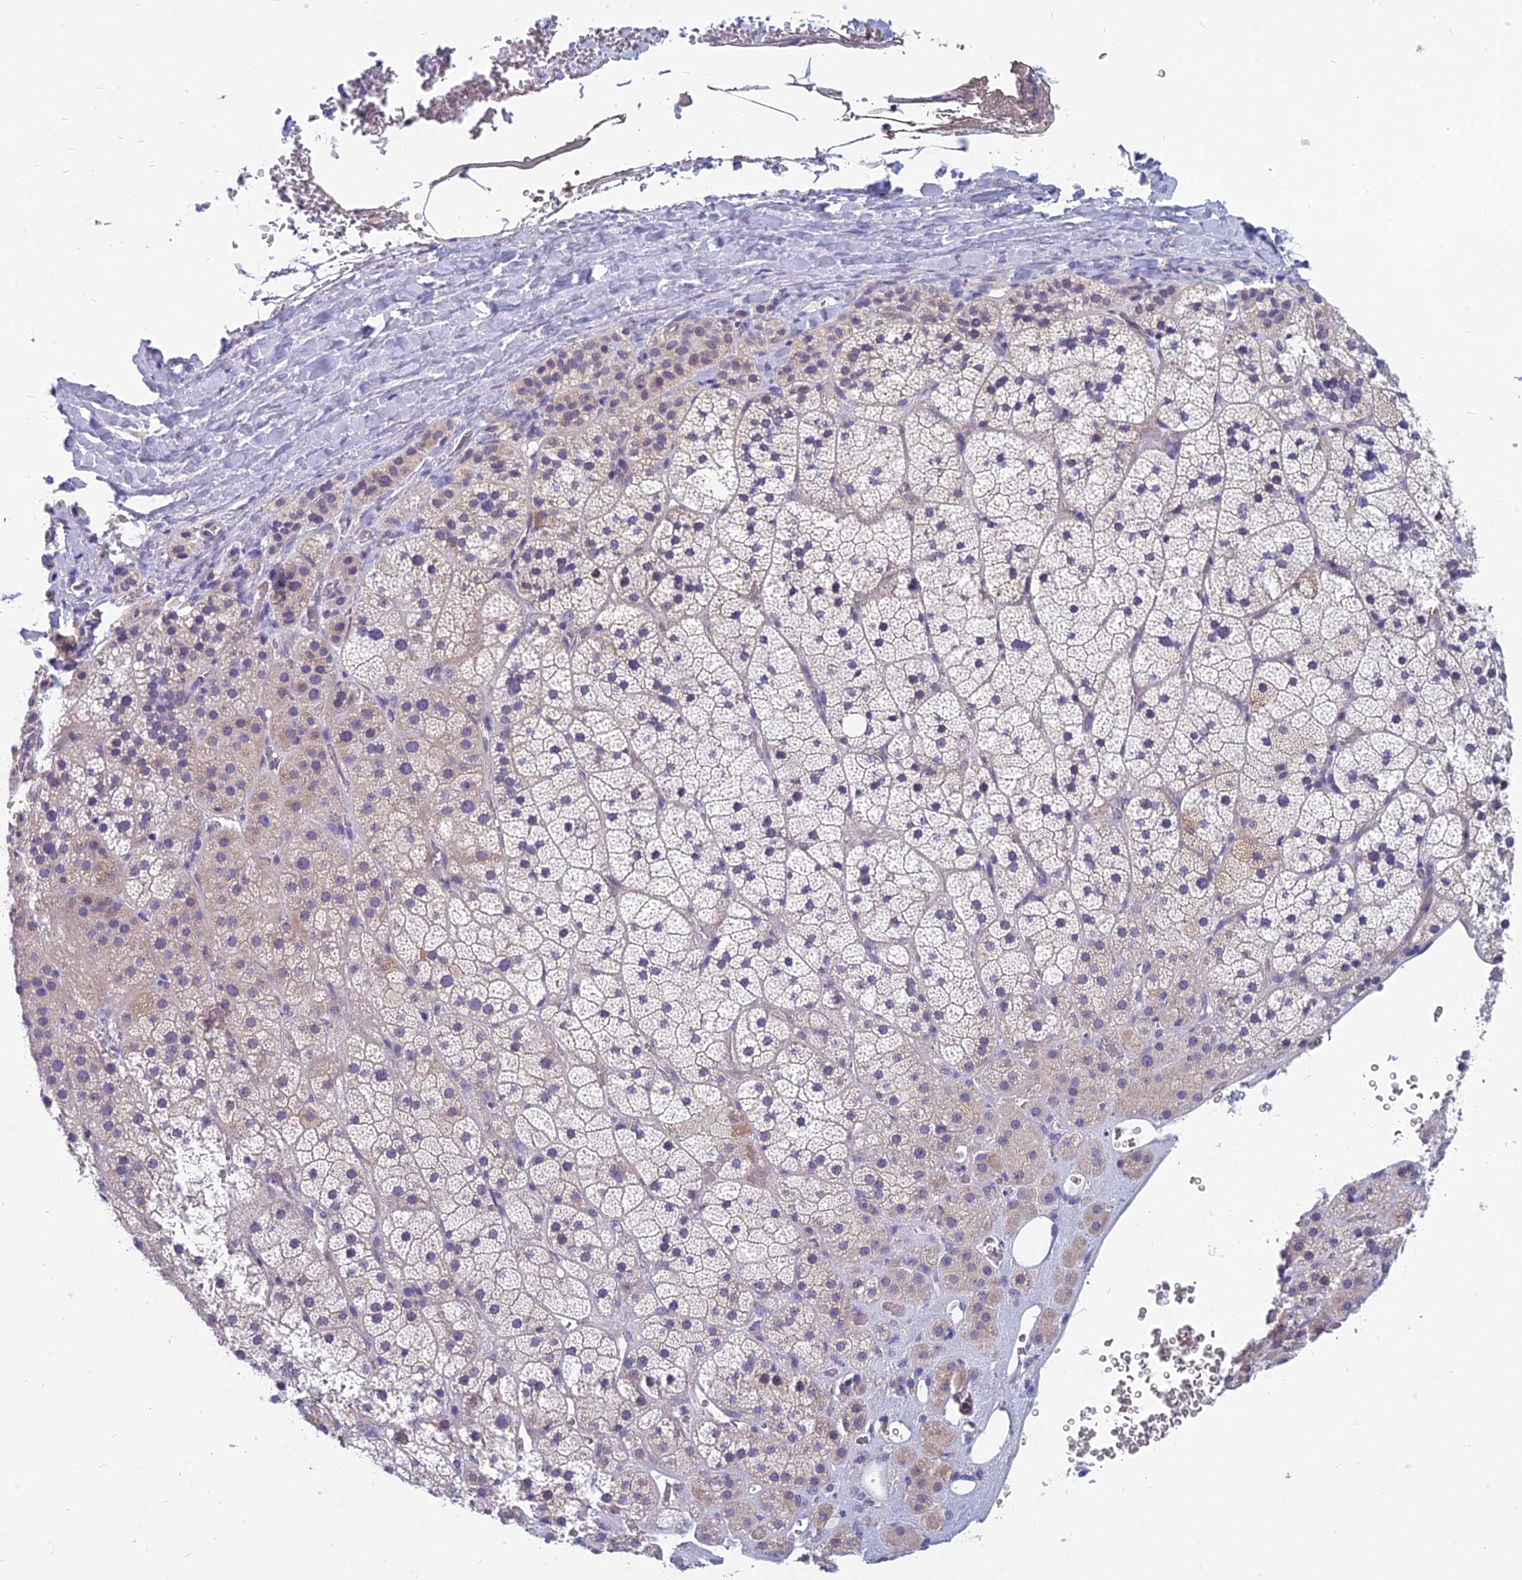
{"staining": {"intensity": "weak", "quantity": "<25%", "location": "cytoplasmic/membranous"}, "tissue": "adrenal gland", "cell_type": "Glandular cells", "image_type": "normal", "snomed": [{"axis": "morphology", "description": "Normal tissue, NOS"}, {"axis": "topography", "description": "Adrenal gland"}], "caption": "There is no significant positivity in glandular cells of adrenal gland. (Stains: DAB immunohistochemistry (IHC) with hematoxylin counter stain, Microscopy: brightfield microscopy at high magnification).", "gene": "RBM41", "patient": {"sex": "male", "age": 57}}